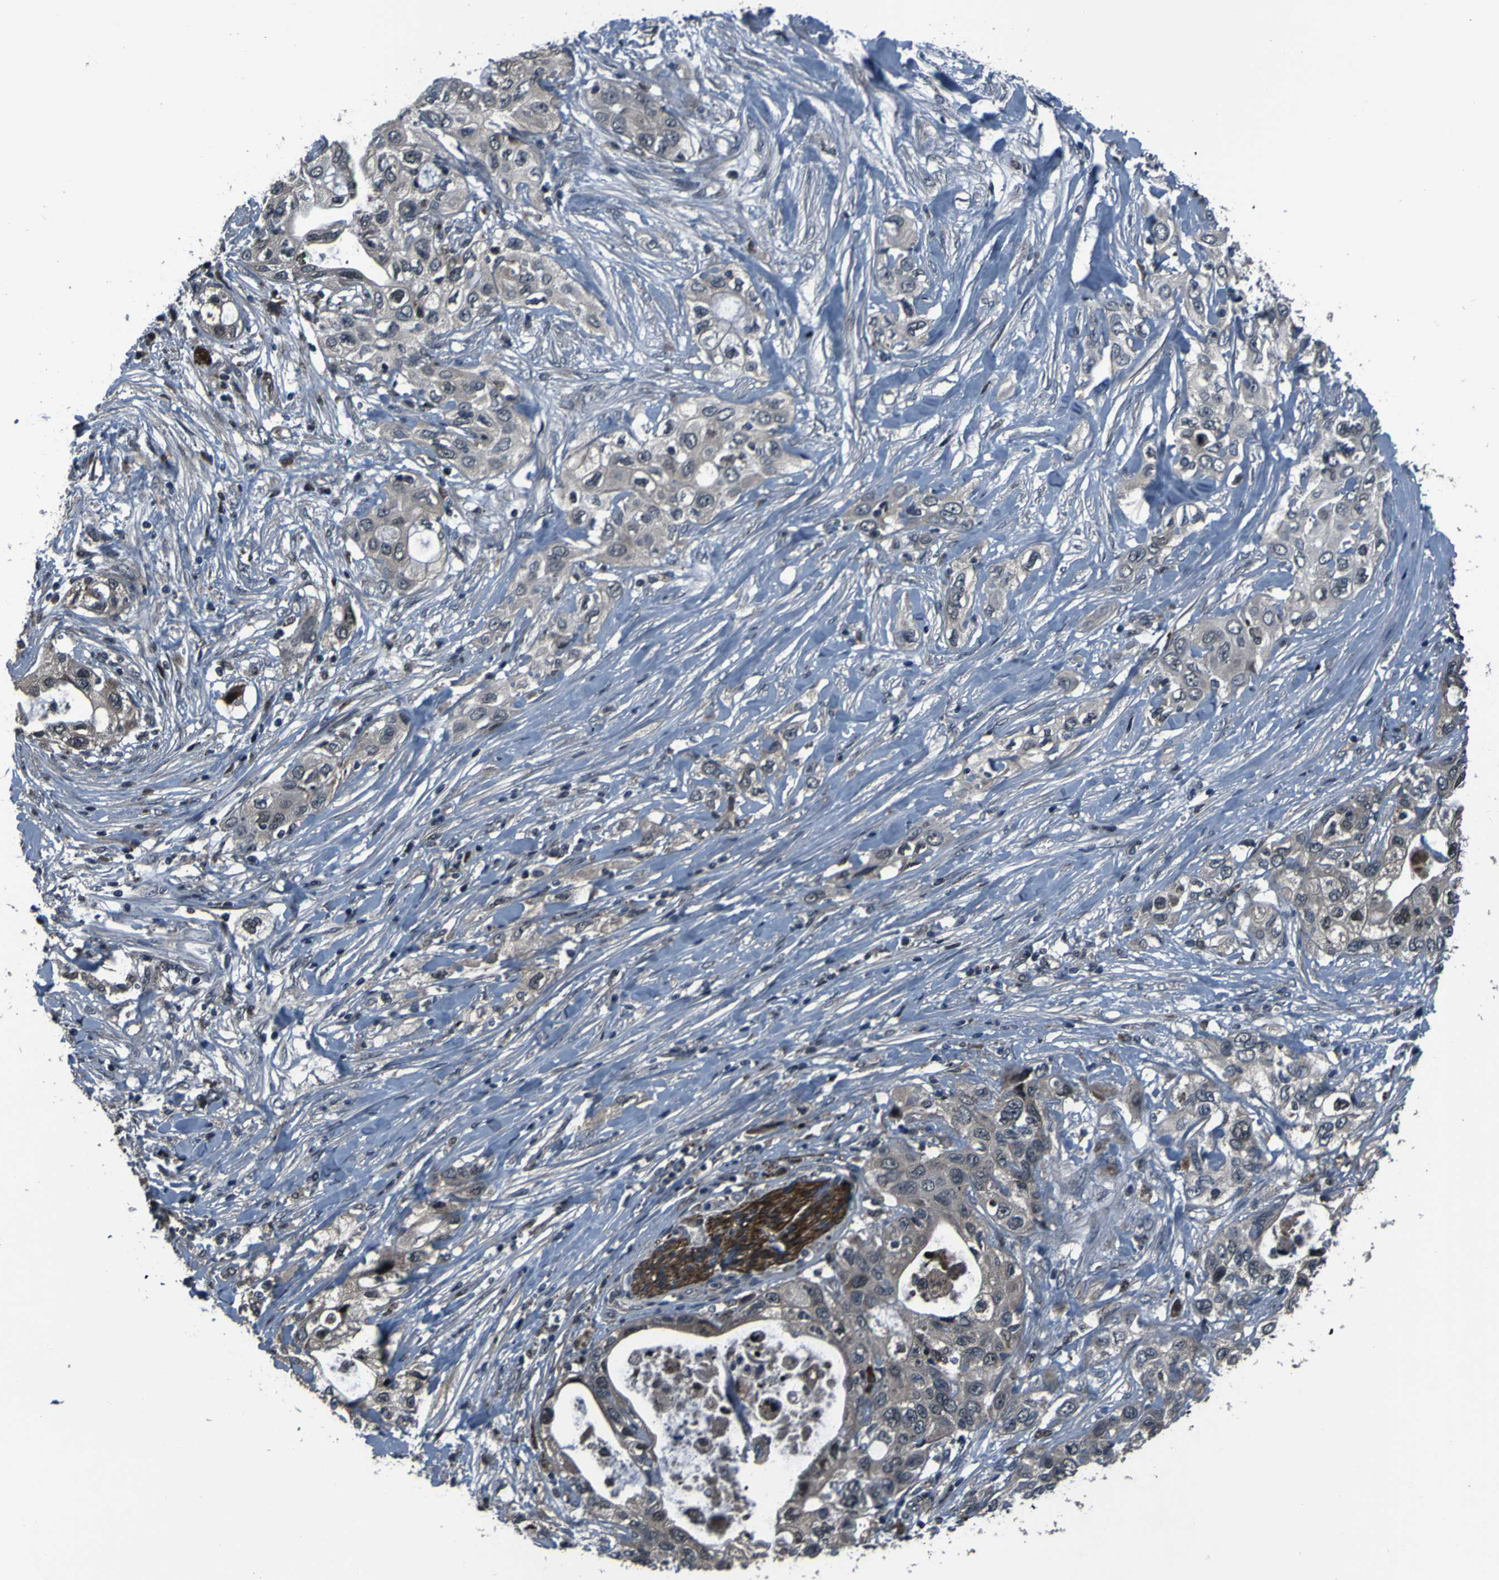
{"staining": {"intensity": "weak", "quantity": ">75%", "location": "cytoplasmic/membranous"}, "tissue": "pancreatic cancer", "cell_type": "Tumor cells", "image_type": "cancer", "snomed": [{"axis": "morphology", "description": "Adenocarcinoma, NOS"}, {"axis": "topography", "description": "Pancreas"}], "caption": "A photomicrograph showing weak cytoplasmic/membranous expression in approximately >75% of tumor cells in pancreatic adenocarcinoma, as visualized by brown immunohistochemical staining.", "gene": "OSTM1", "patient": {"sex": "female", "age": 70}}